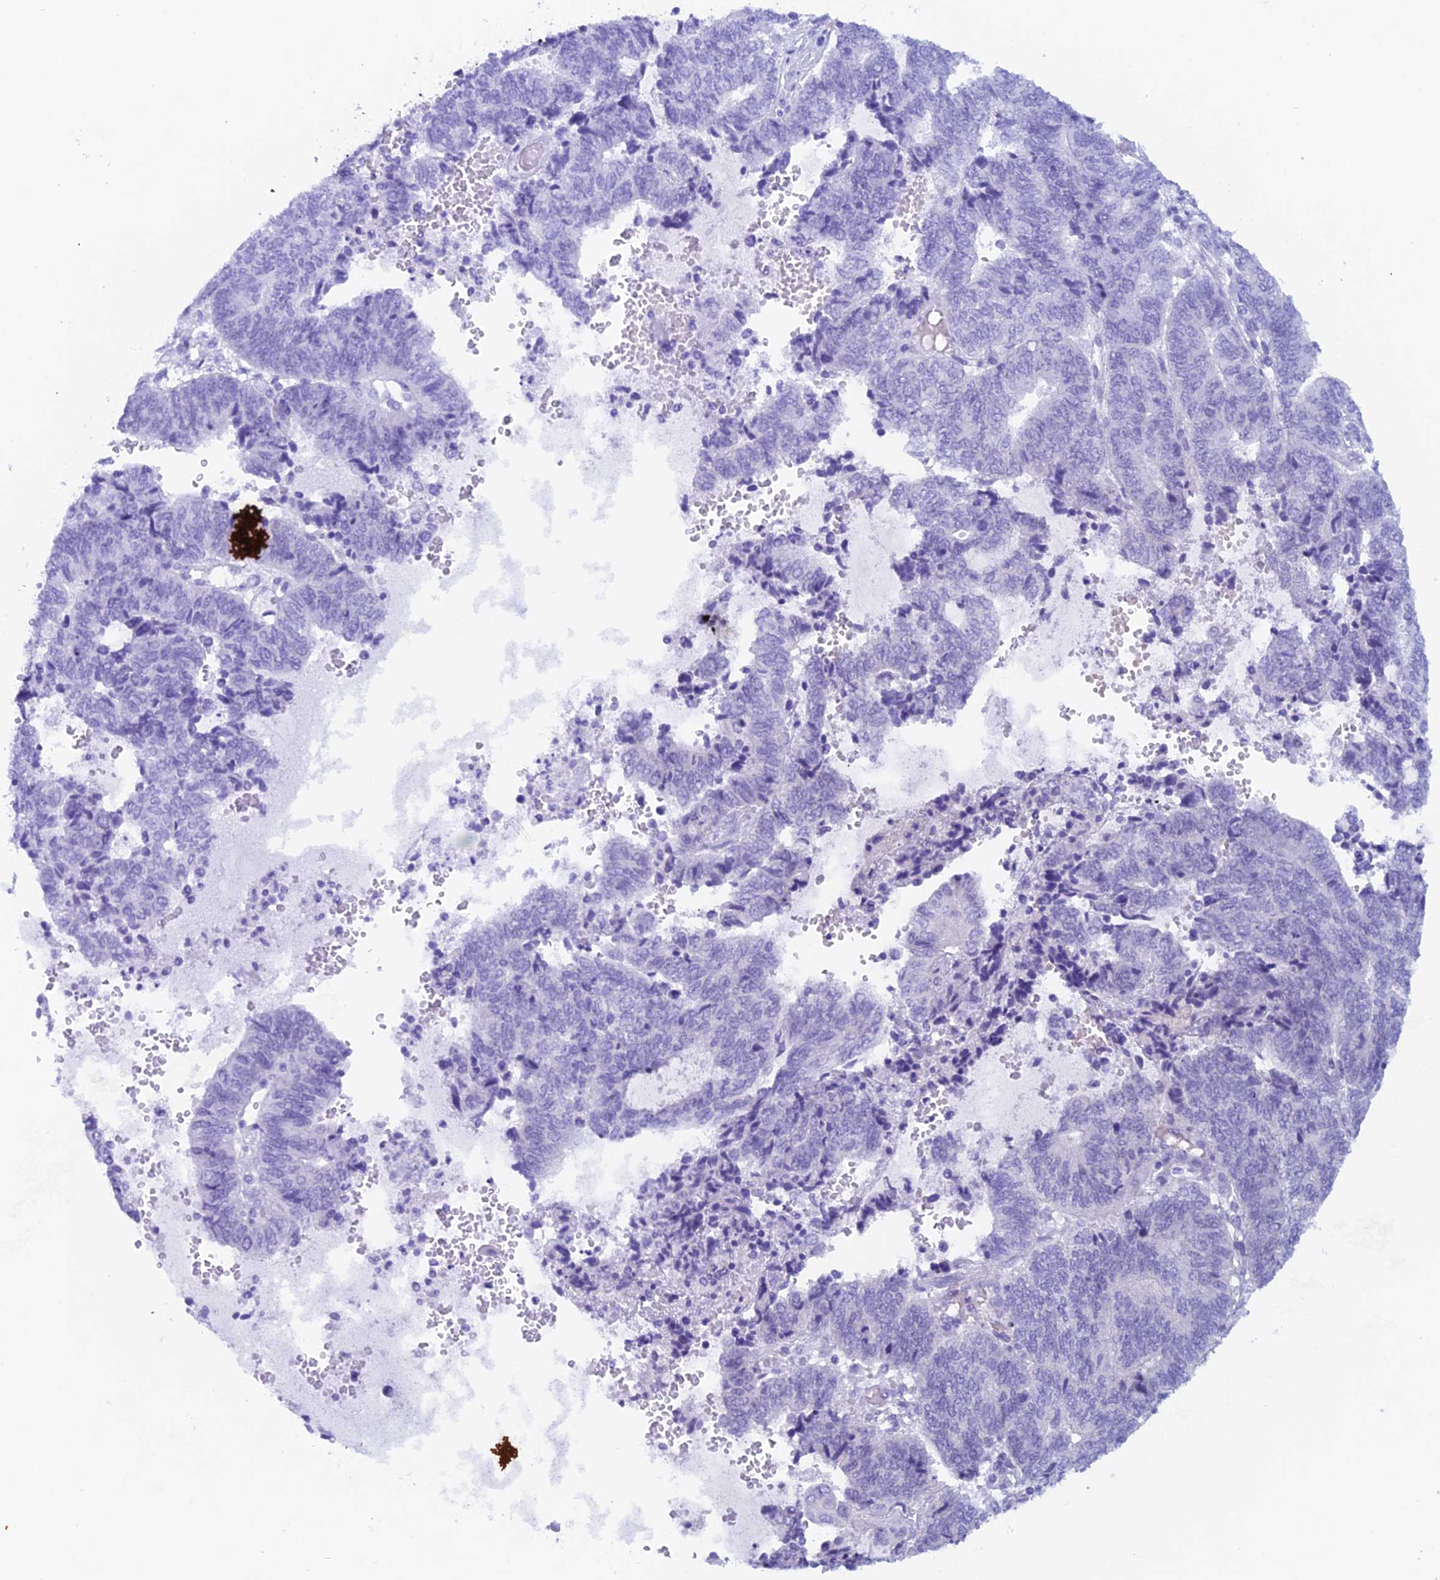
{"staining": {"intensity": "negative", "quantity": "none", "location": "none"}, "tissue": "endometrial cancer", "cell_type": "Tumor cells", "image_type": "cancer", "snomed": [{"axis": "morphology", "description": "Adenocarcinoma, NOS"}, {"axis": "topography", "description": "Uterus"}, {"axis": "topography", "description": "Endometrium"}], "caption": "Tumor cells are negative for brown protein staining in endometrial cancer (adenocarcinoma).", "gene": "PSMC3IP", "patient": {"sex": "female", "age": 70}}